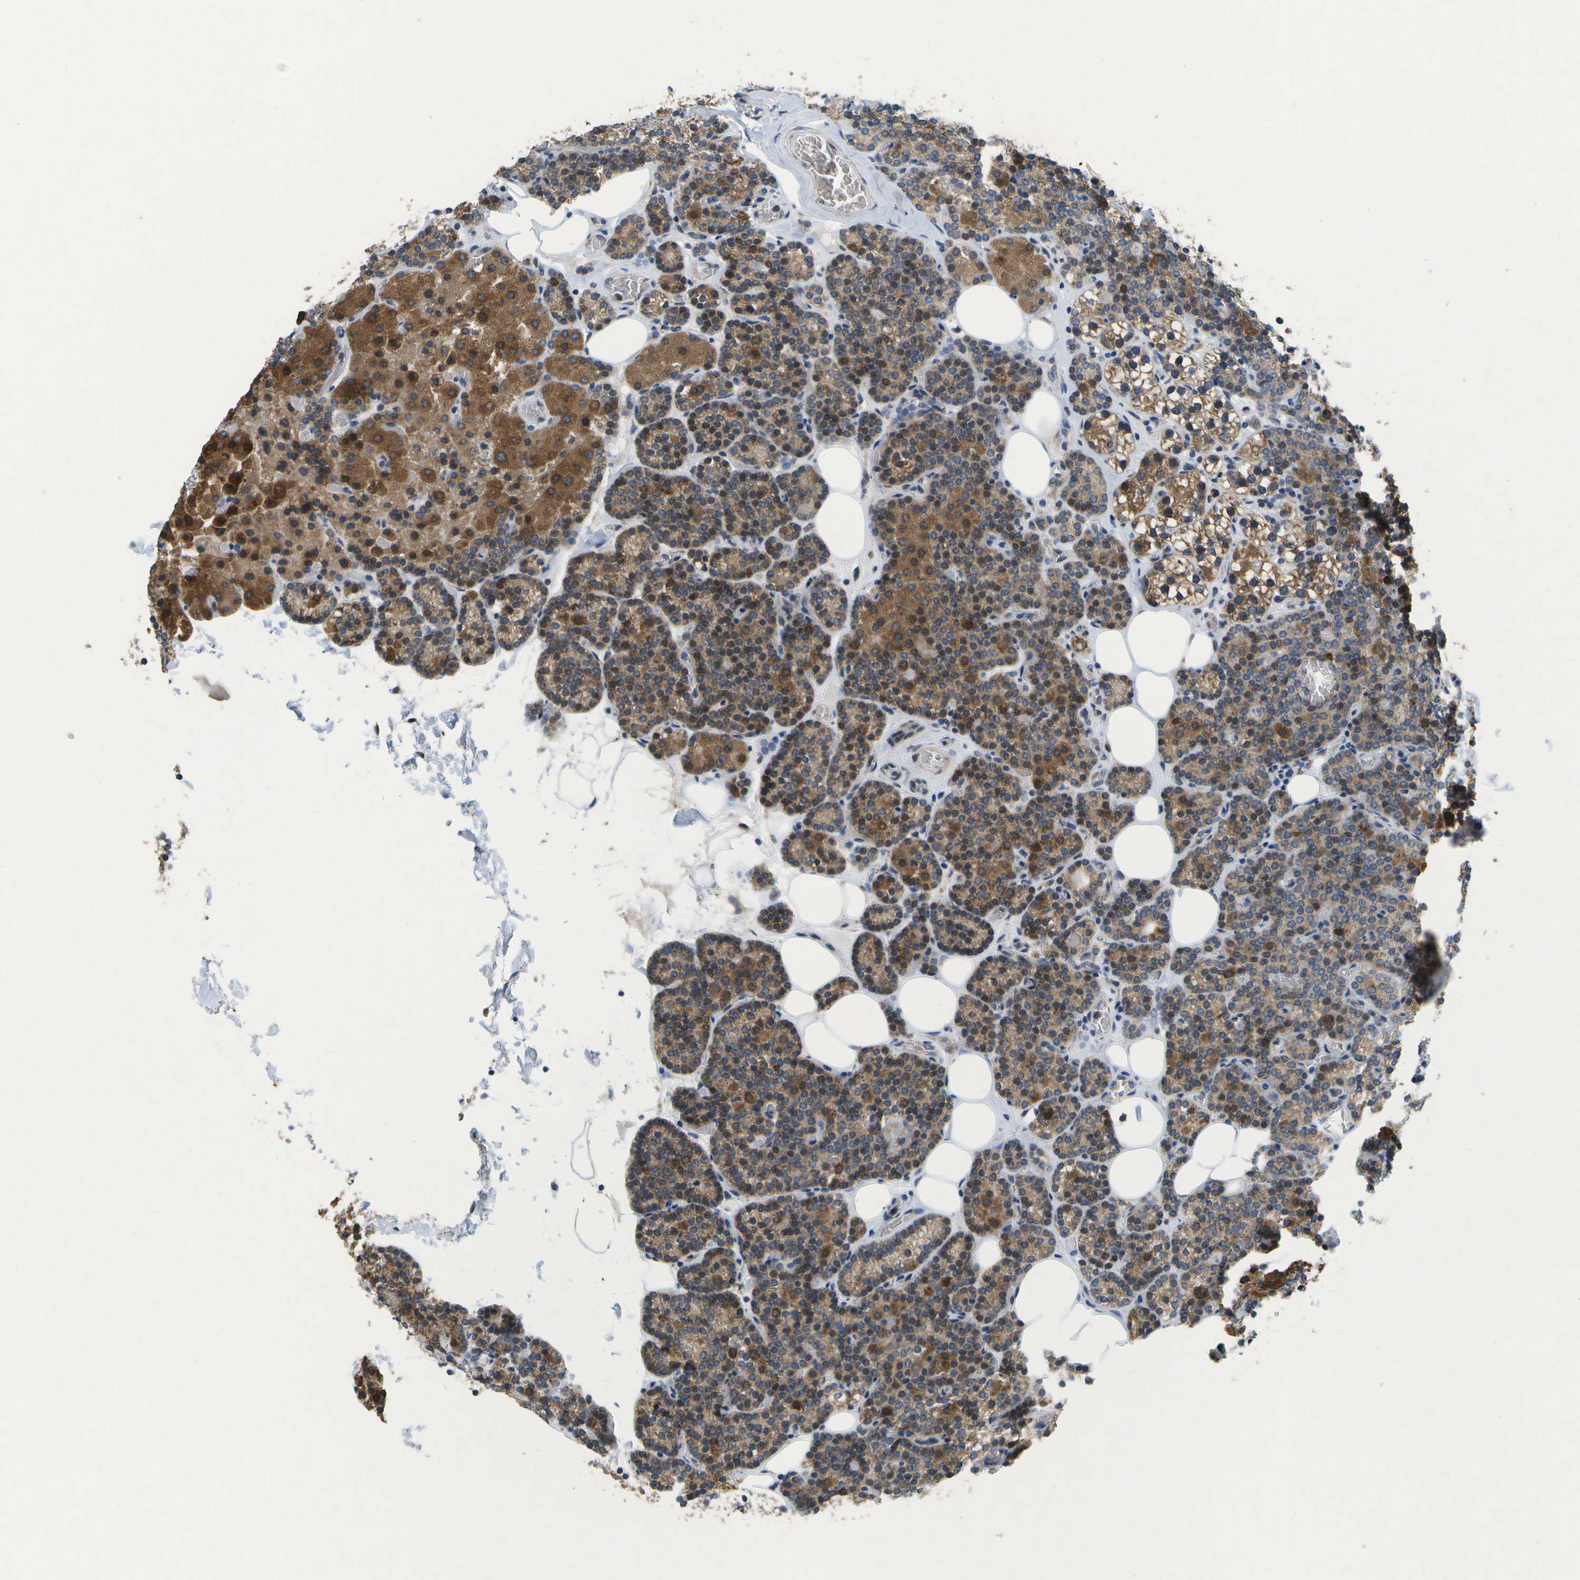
{"staining": {"intensity": "moderate", "quantity": ">75%", "location": "cytoplasmic/membranous,nuclear"}, "tissue": "parathyroid gland", "cell_type": "Glandular cells", "image_type": "normal", "snomed": [{"axis": "morphology", "description": "Normal tissue, NOS"}, {"axis": "morphology", "description": "Adenoma, NOS"}, {"axis": "topography", "description": "Parathyroid gland"}], "caption": "About >75% of glandular cells in normal human parathyroid gland exhibit moderate cytoplasmic/membranous,nuclear protein staining as visualized by brown immunohistochemical staining.", "gene": "HADHA", "patient": {"sex": "female", "age": 54}}